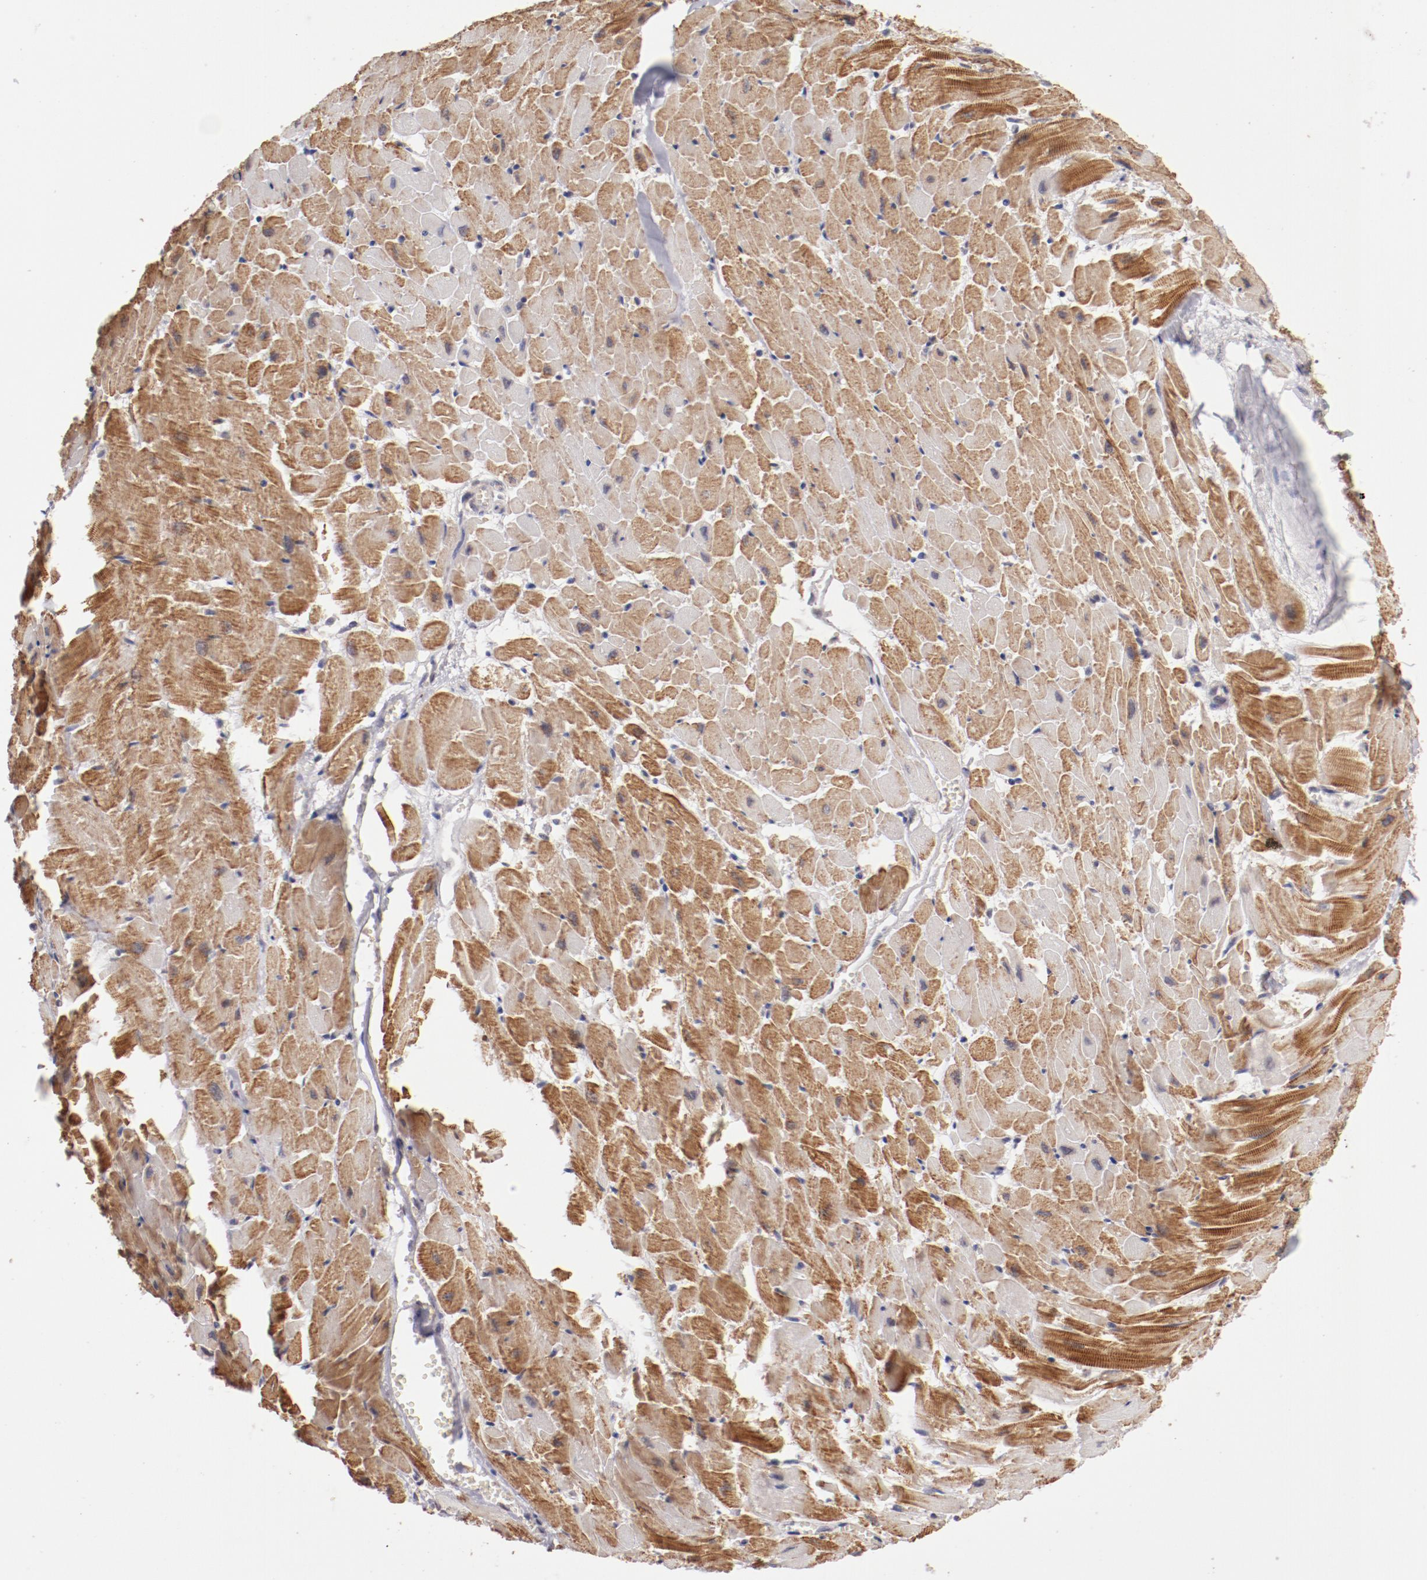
{"staining": {"intensity": "moderate", "quantity": ">75%", "location": "cytoplasmic/membranous"}, "tissue": "heart muscle", "cell_type": "Cardiomyocytes", "image_type": "normal", "snomed": [{"axis": "morphology", "description": "Normal tissue, NOS"}, {"axis": "topography", "description": "Heart"}], "caption": "Immunohistochemical staining of normal human heart muscle displays moderate cytoplasmic/membranous protein expression in about >75% of cardiomyocytes.", "gene": "NFE2", "patient": {"sex": "female", "age": 19}}